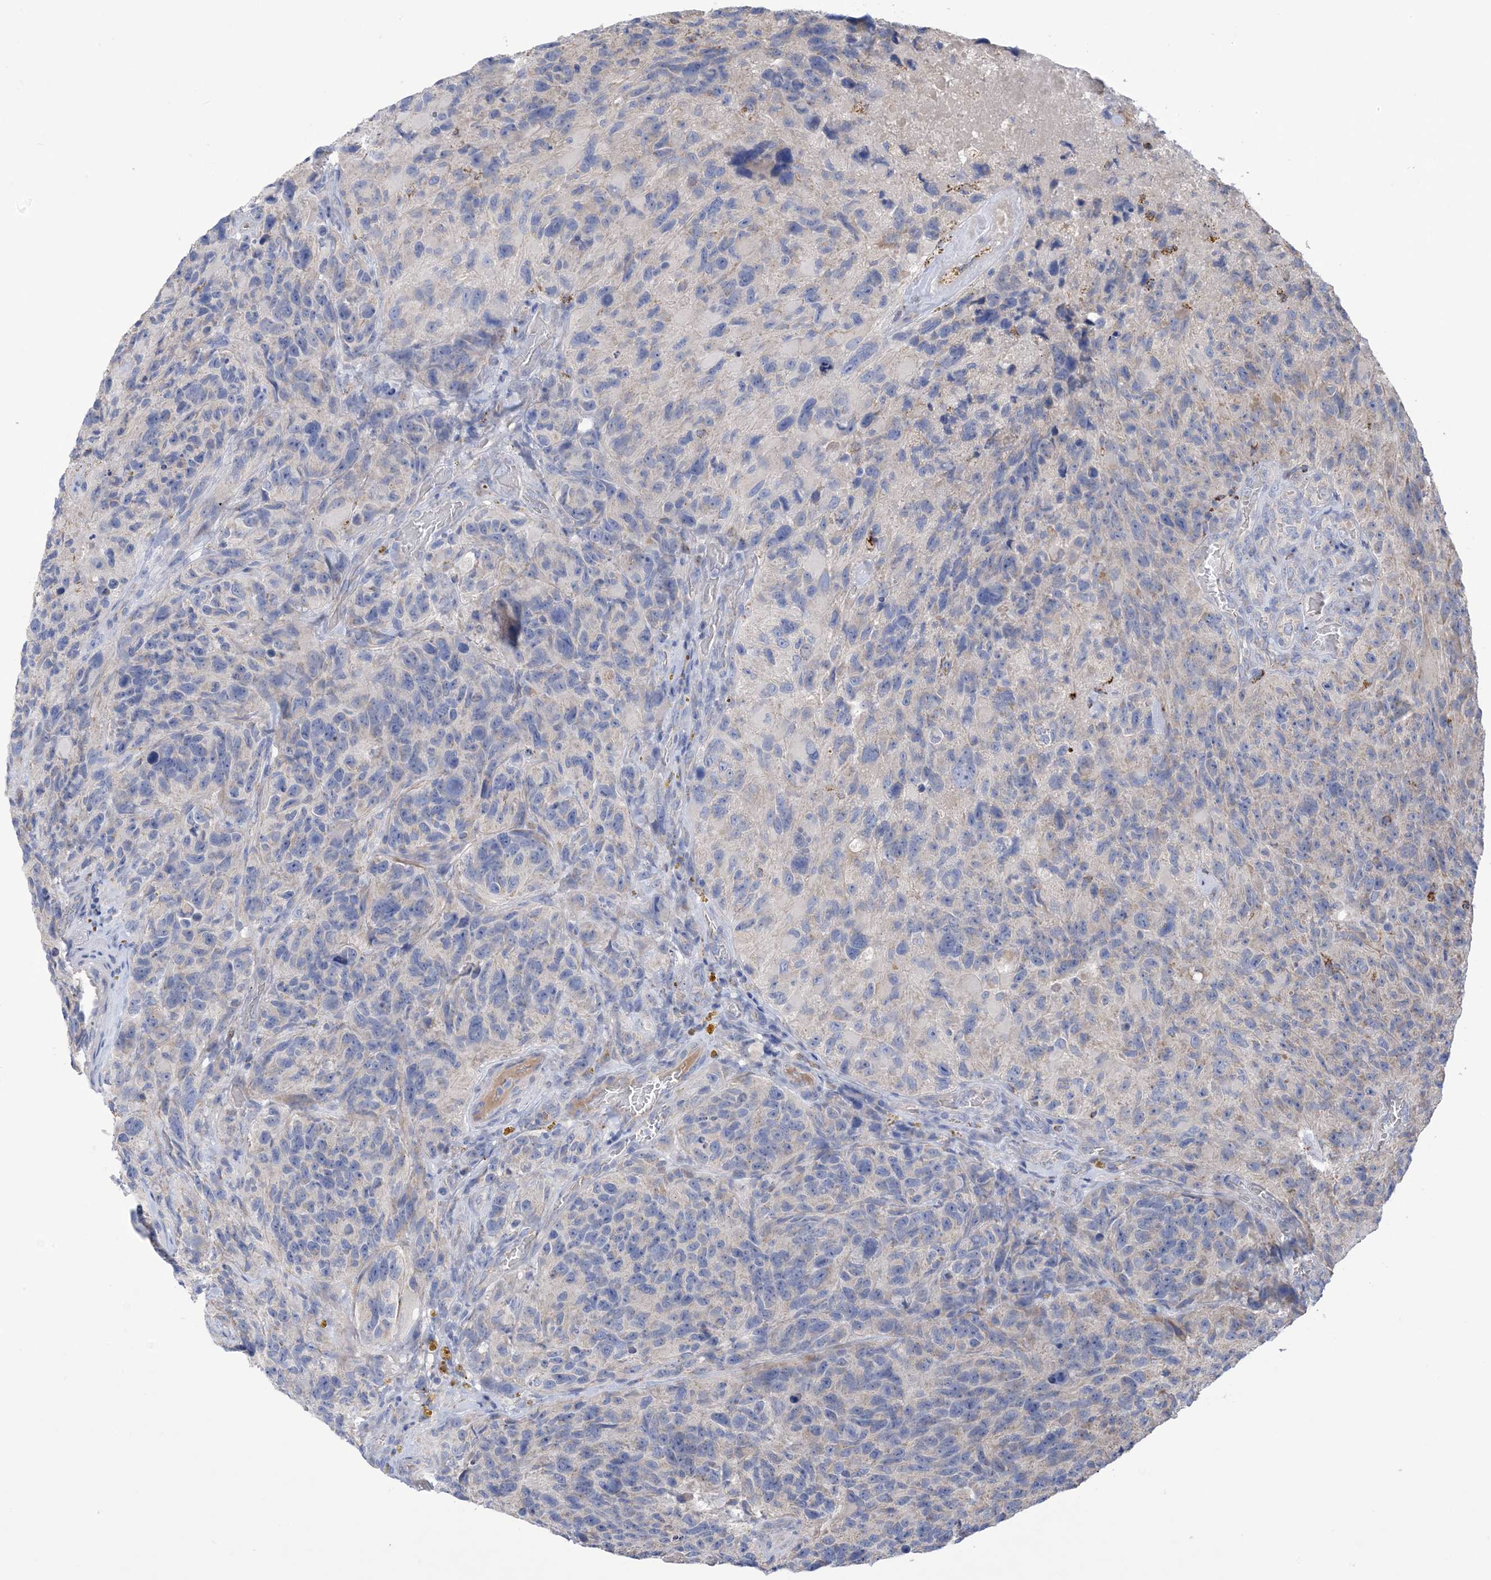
{"staining": {"intensity": "negative", "quantity": "none", "location": "none"}, "tissue": "glioma", "cell_type": "Tumor cells", "image_type": "cancer", "snomed": [{"axis": "morphology", "description": "Glioma, malignant, High grade"}, {"axis": "topography", "description": "Brain"}], "caption": "There is no significant expression in tumor cells of glioma. The staining was performed using DAB (3,3'-diaminobenzidine) to visualize the protein expression in brown, while the nuclei were stained in blue with hematoxylin (Magnification: 20x).", "gene": "CLEC16A", "patient": {"sex": "male", "age": 69}}